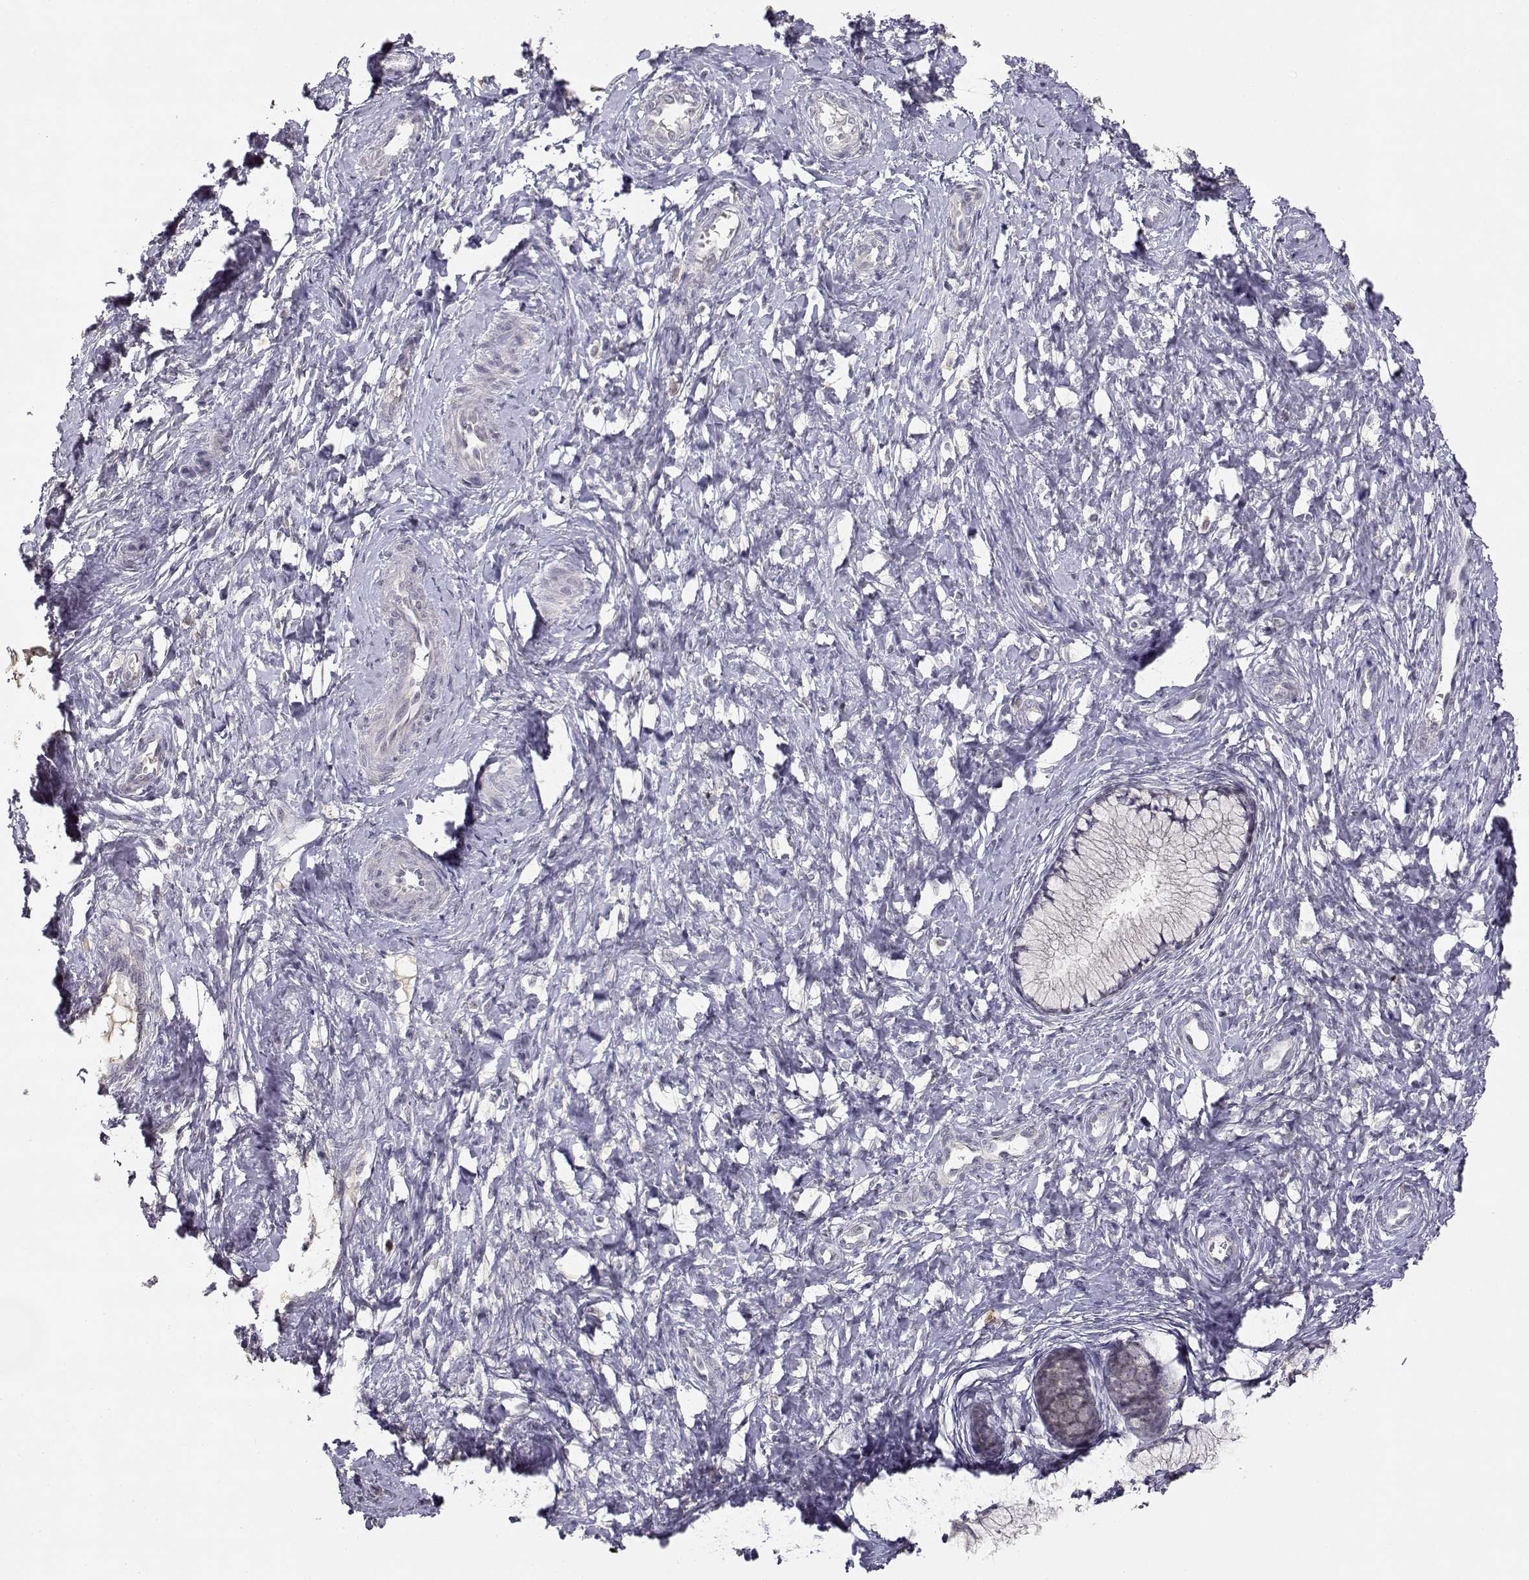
{"staining": {"intensity": "negative", "quantity": "none", "location": "none"}, "tissue": "cervix", "cell_type": "Glandular cells", "image_type": "normal", "snomed": [{"axis": "morphology", "description": "Normal tissue, NOS"}, {"axis": "topography", "description": "Cervix"}], "caption": "Glandular cells show no significant protein staining in normal cervix. (DAB immunohistochemistry, high magnification).", "gene": "RAD51", "patient": {"sex": "female", "age": 37}}